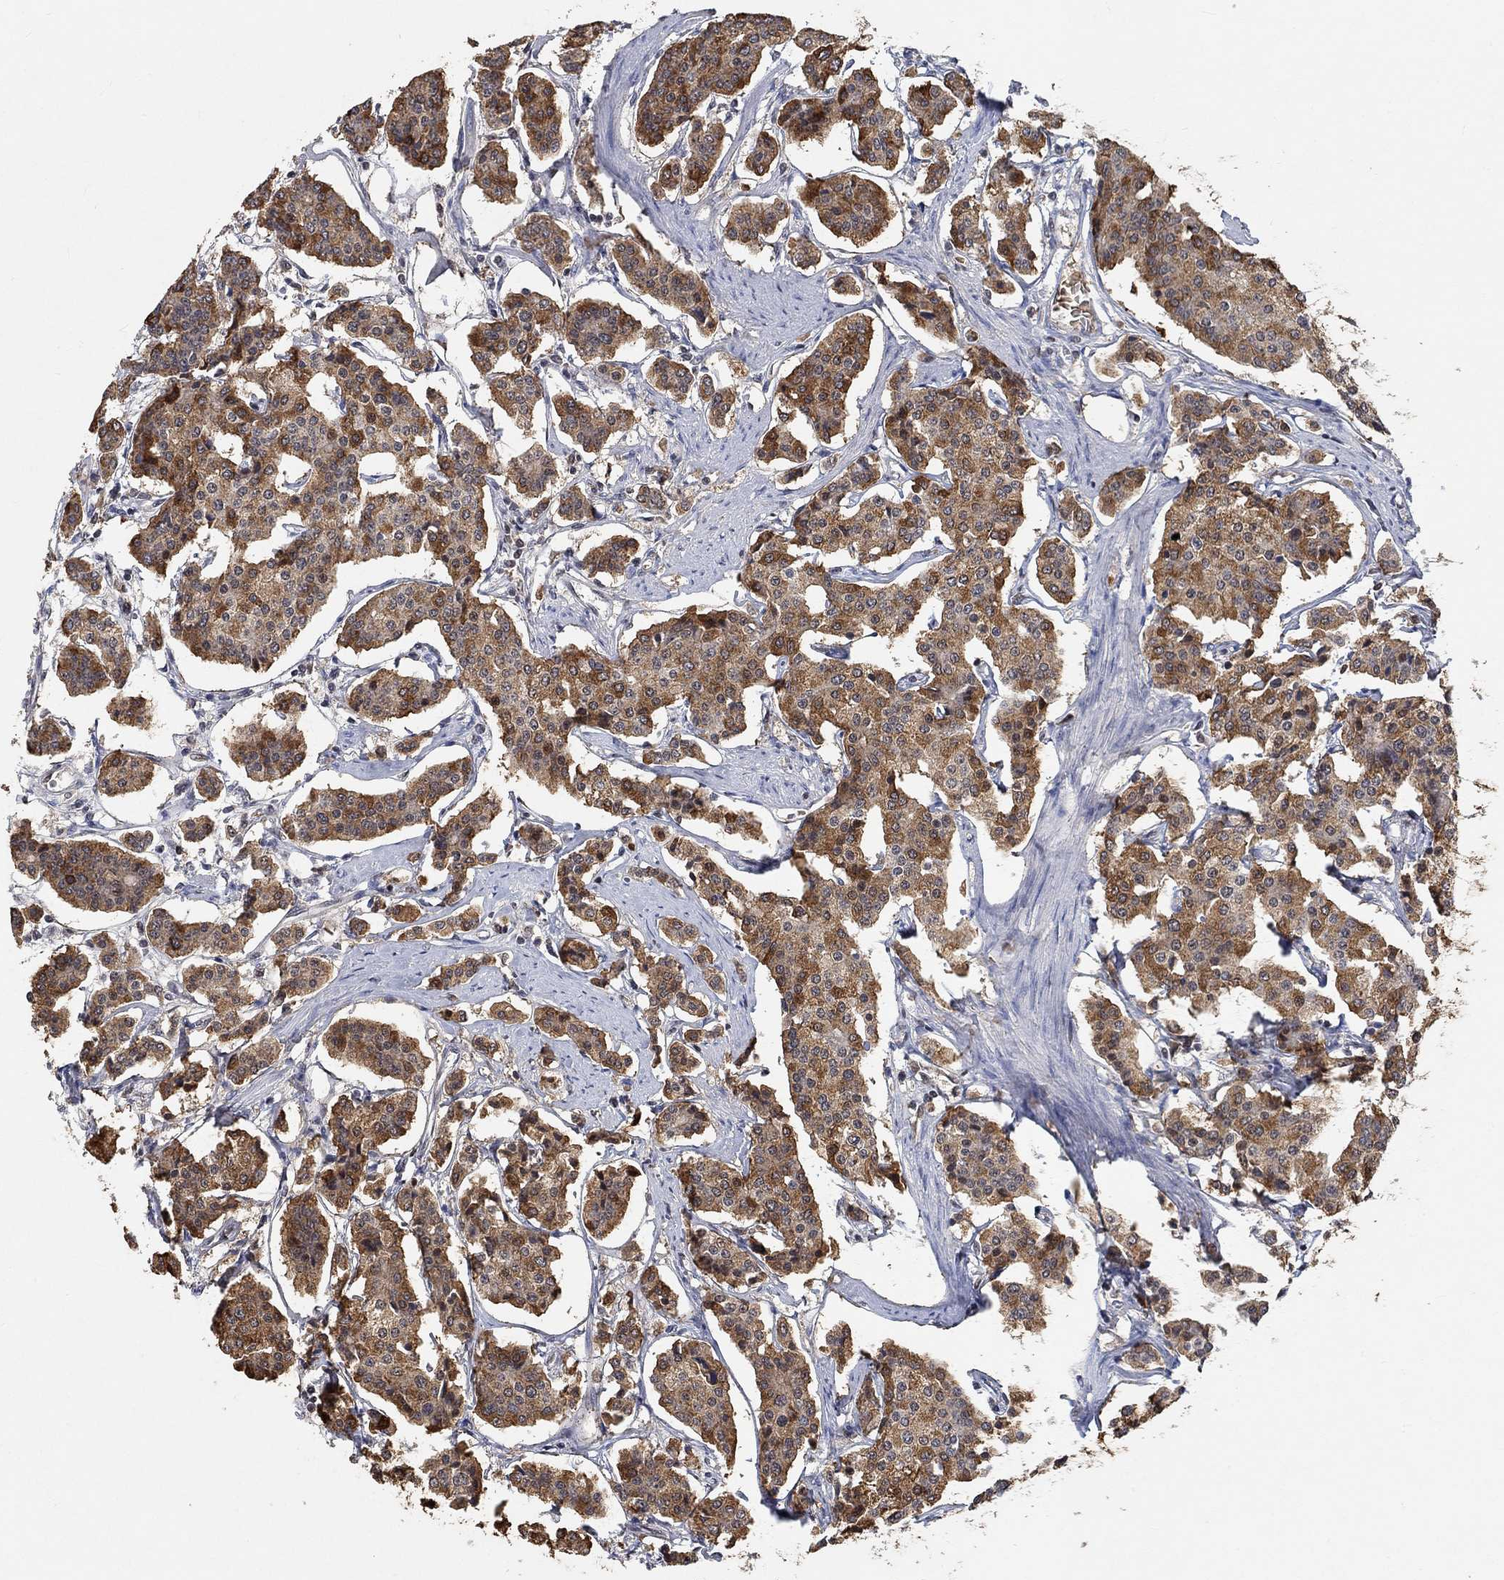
{"staining": {"intensity": "strong", "quantity": "25%-75%", "location": "cytoplasmic/membranous"}, "tissue": "carcinoid", "cell_type": "Tumor cells", "image_type": "cancer", "snomed": [{"axis": "morphology", "description": "Carcinoid, malignant, NOS"}, {"axis": "topography", "description": "Small intestine"}], "caption": "Carcinoid tissue displays strong cytoplasmic/membranous expression in about 25%-75% of tumor cells, visualized by immunohistochemistry.", "gene": "THAP8", "patient": {"sex": "female", "age": 65}}